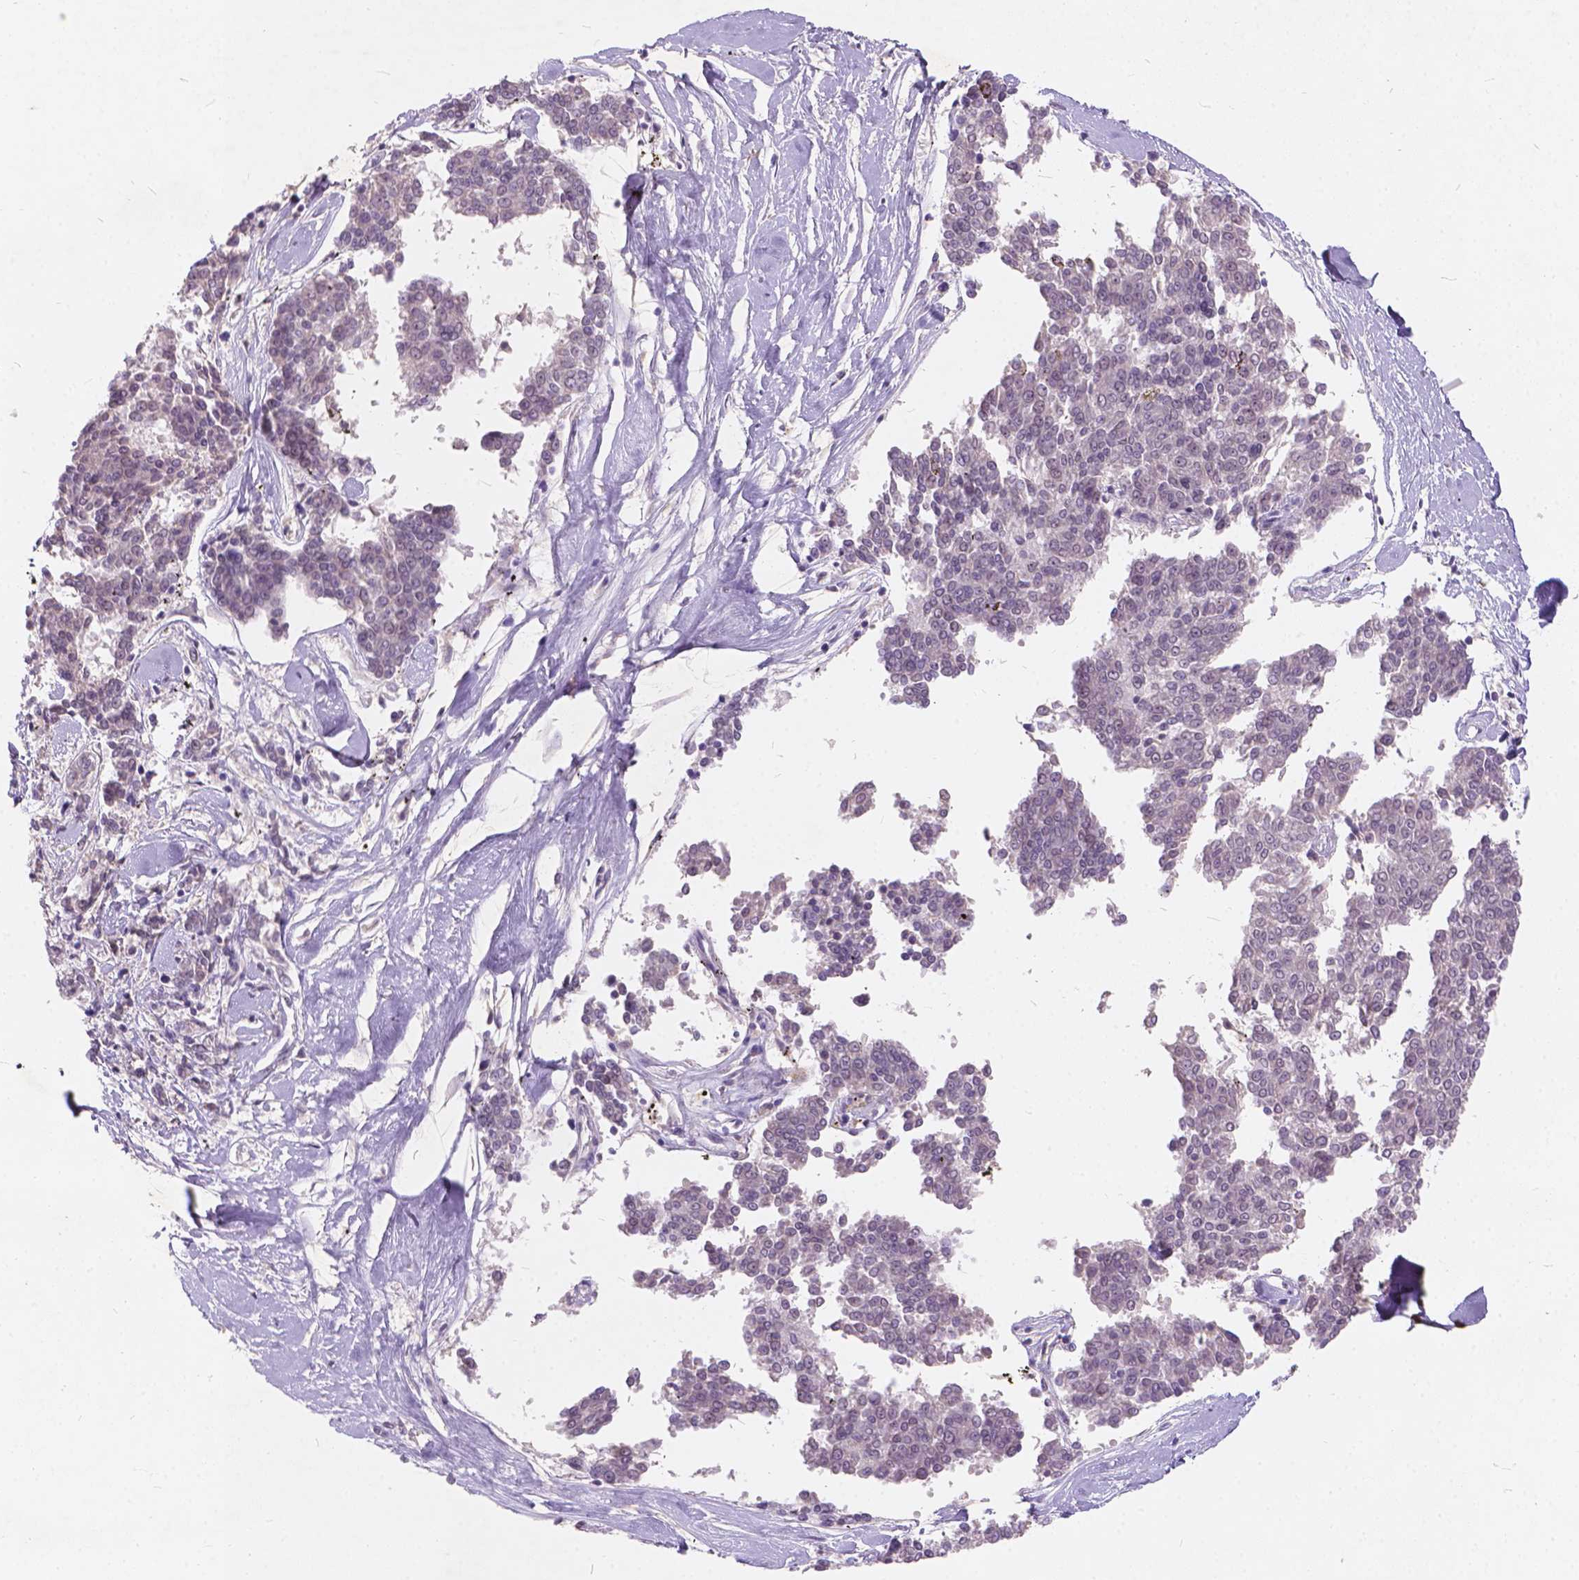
{"staining": {"intensity": "negative", "quantity": "none", "location": "none"}, "tissue": "melanoma", "cell_type": "Tumor cells", "image_type": "cancer", "snomed": [{"axis": "morphology", "description": "Malignant melanoma, NOS"}, {"axis": "topography", "description": "Skin"}], "caption": "This image is of malignant melanoma stained with immunohistochemistry to label a protein in brown with the nuclei are counter-stained blue. There is no expression in tumor cells. (Stains: DAB (3,3'-diaminobenzidine) immunohistochemistry (IHC) with hematoxylin counter stain, Microscopy: brightfield microscopy at high magnification).", "gene": "FAM53A", "patient": {"sex": "female", "age": 72}}